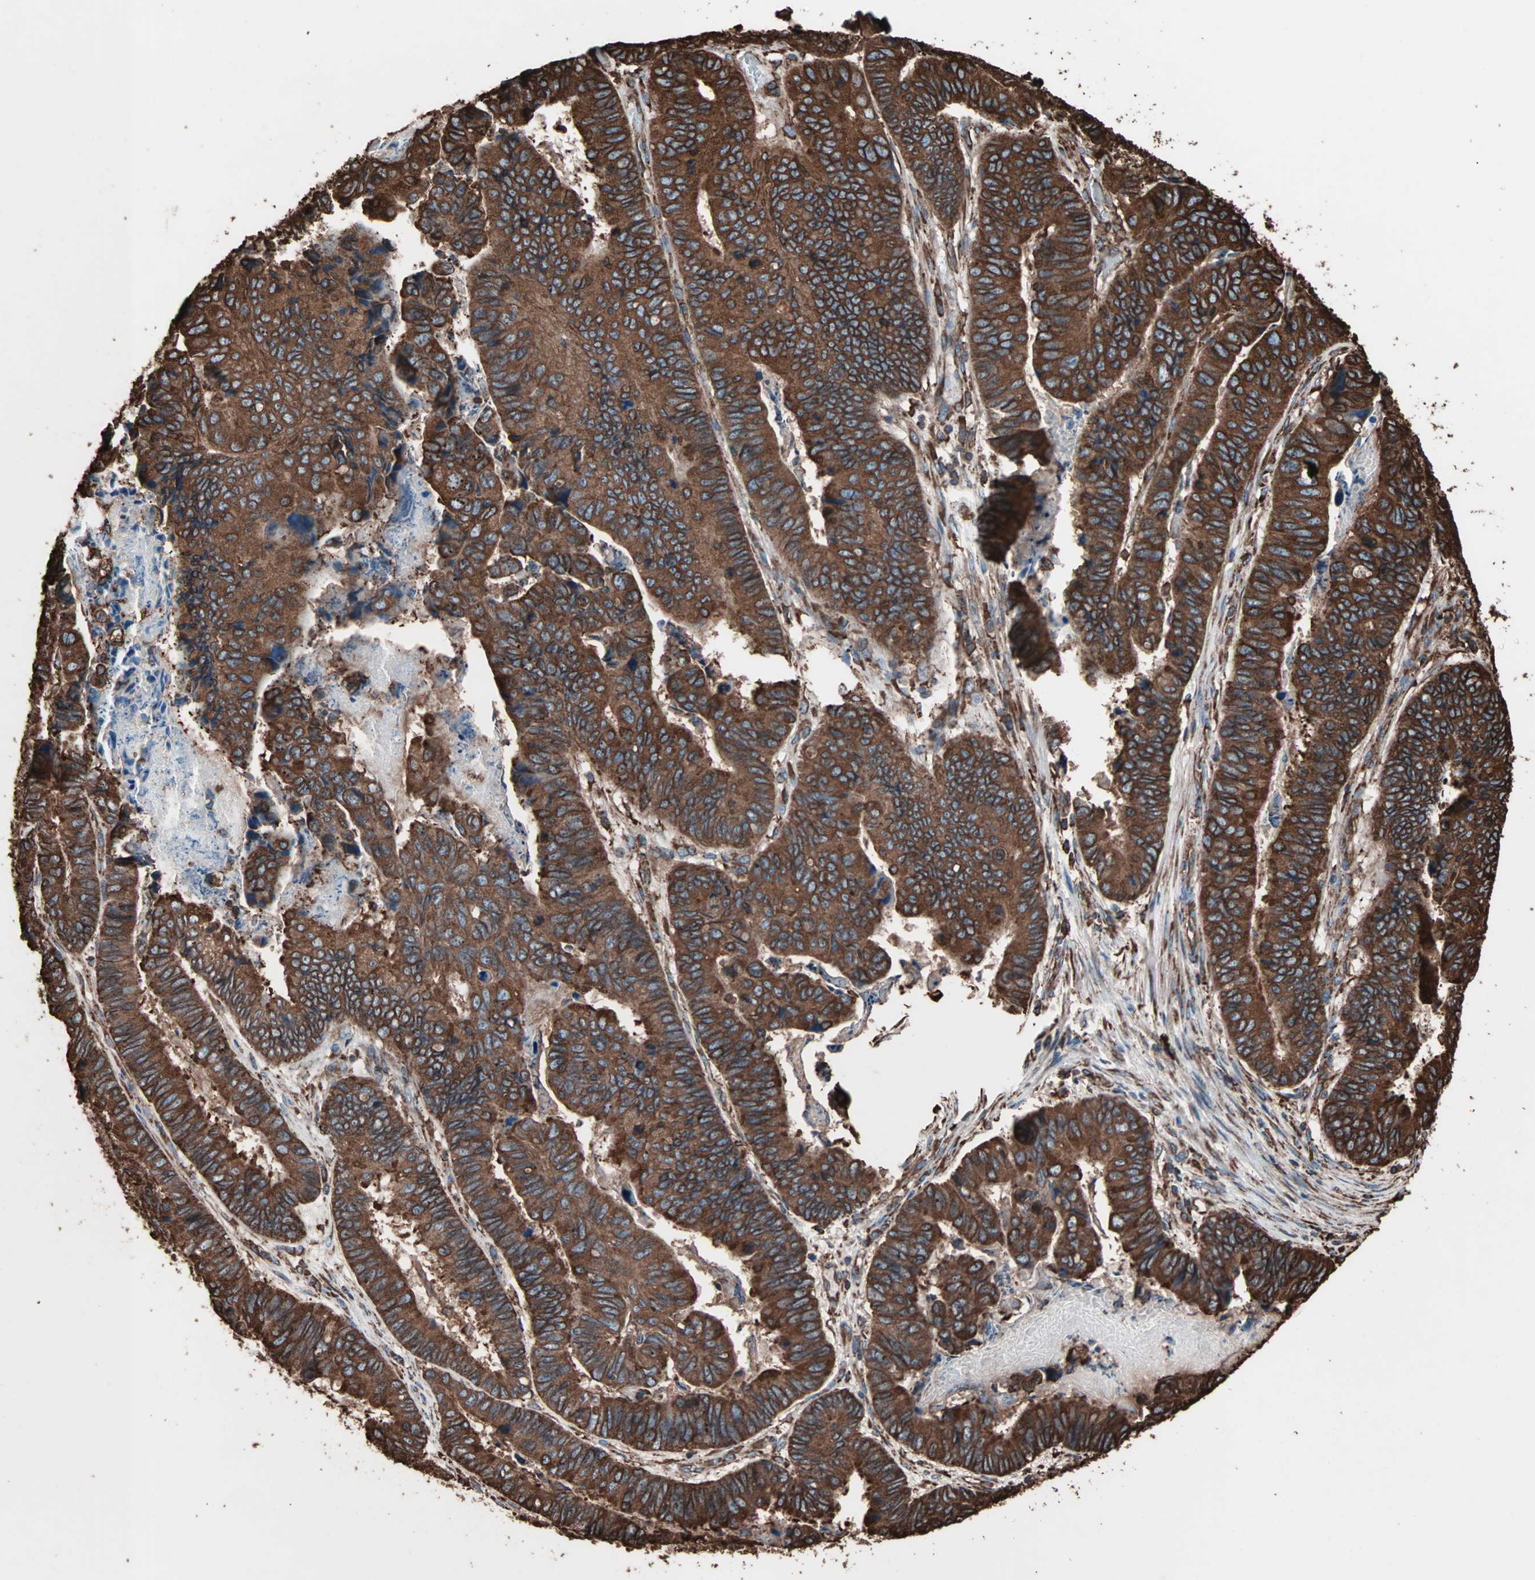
{"staining": {"intensity": "strong", "quantity": ">75%", "location": "cytoplasmic/membranous"}, "tissue": "stomach cancer", "cell_type": "Tumor cells", "image_type": "cancer", "snomed": [{"axis": "morphology", "description": "Adenocarcinoma, NOS"}, {"axis": "topography", "description": "Stomach, lower"}], "caption": "An image showing strong cytoplasmic/membranous positivity in about >75% of tumor cells in adenocarcinoma (stomach), as visualized by brown immunohistochemical staining.", "gene": "HSP90B1", "patient": {"sex": "male", "age": 77}}